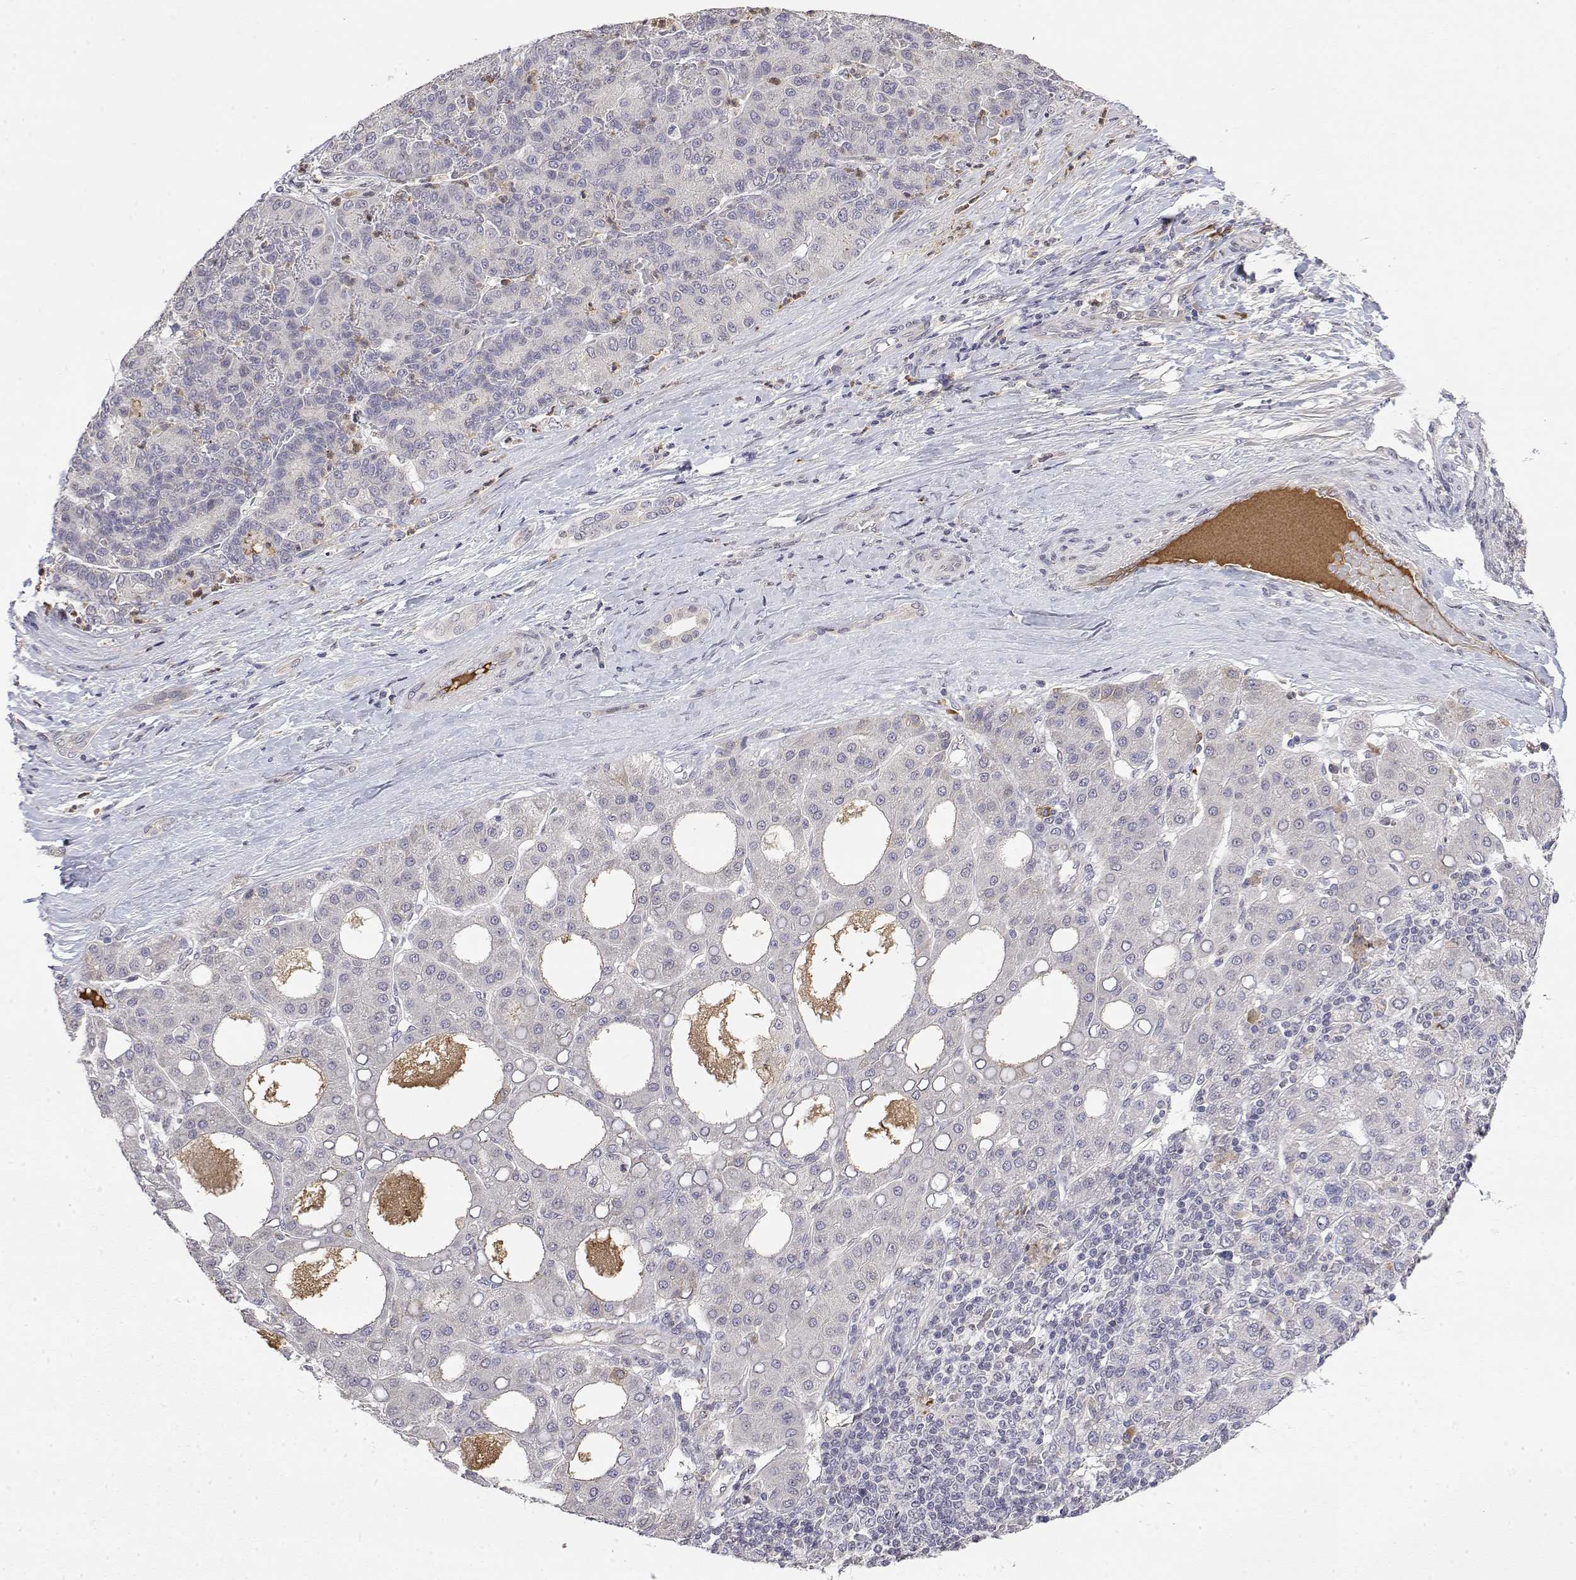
{"staining": {"intensity": "negative", "quantity": "none", "location": "none"}, "tissue": "liver cancer", "cell_type": "Tumor cells", "image_type": "cancer", "snomed": [{"axis": "morphology", "description": "Carcinoma, Hepatocellular, NOS"}, {"axis": "topography", "description": "Liver"}], "caption": "Tumor cells are negative for protein expression in human hepatocellular carcinoma (liver).", "gene": "IGFBP4", "patient": {"sex": "male", "age": 65}}